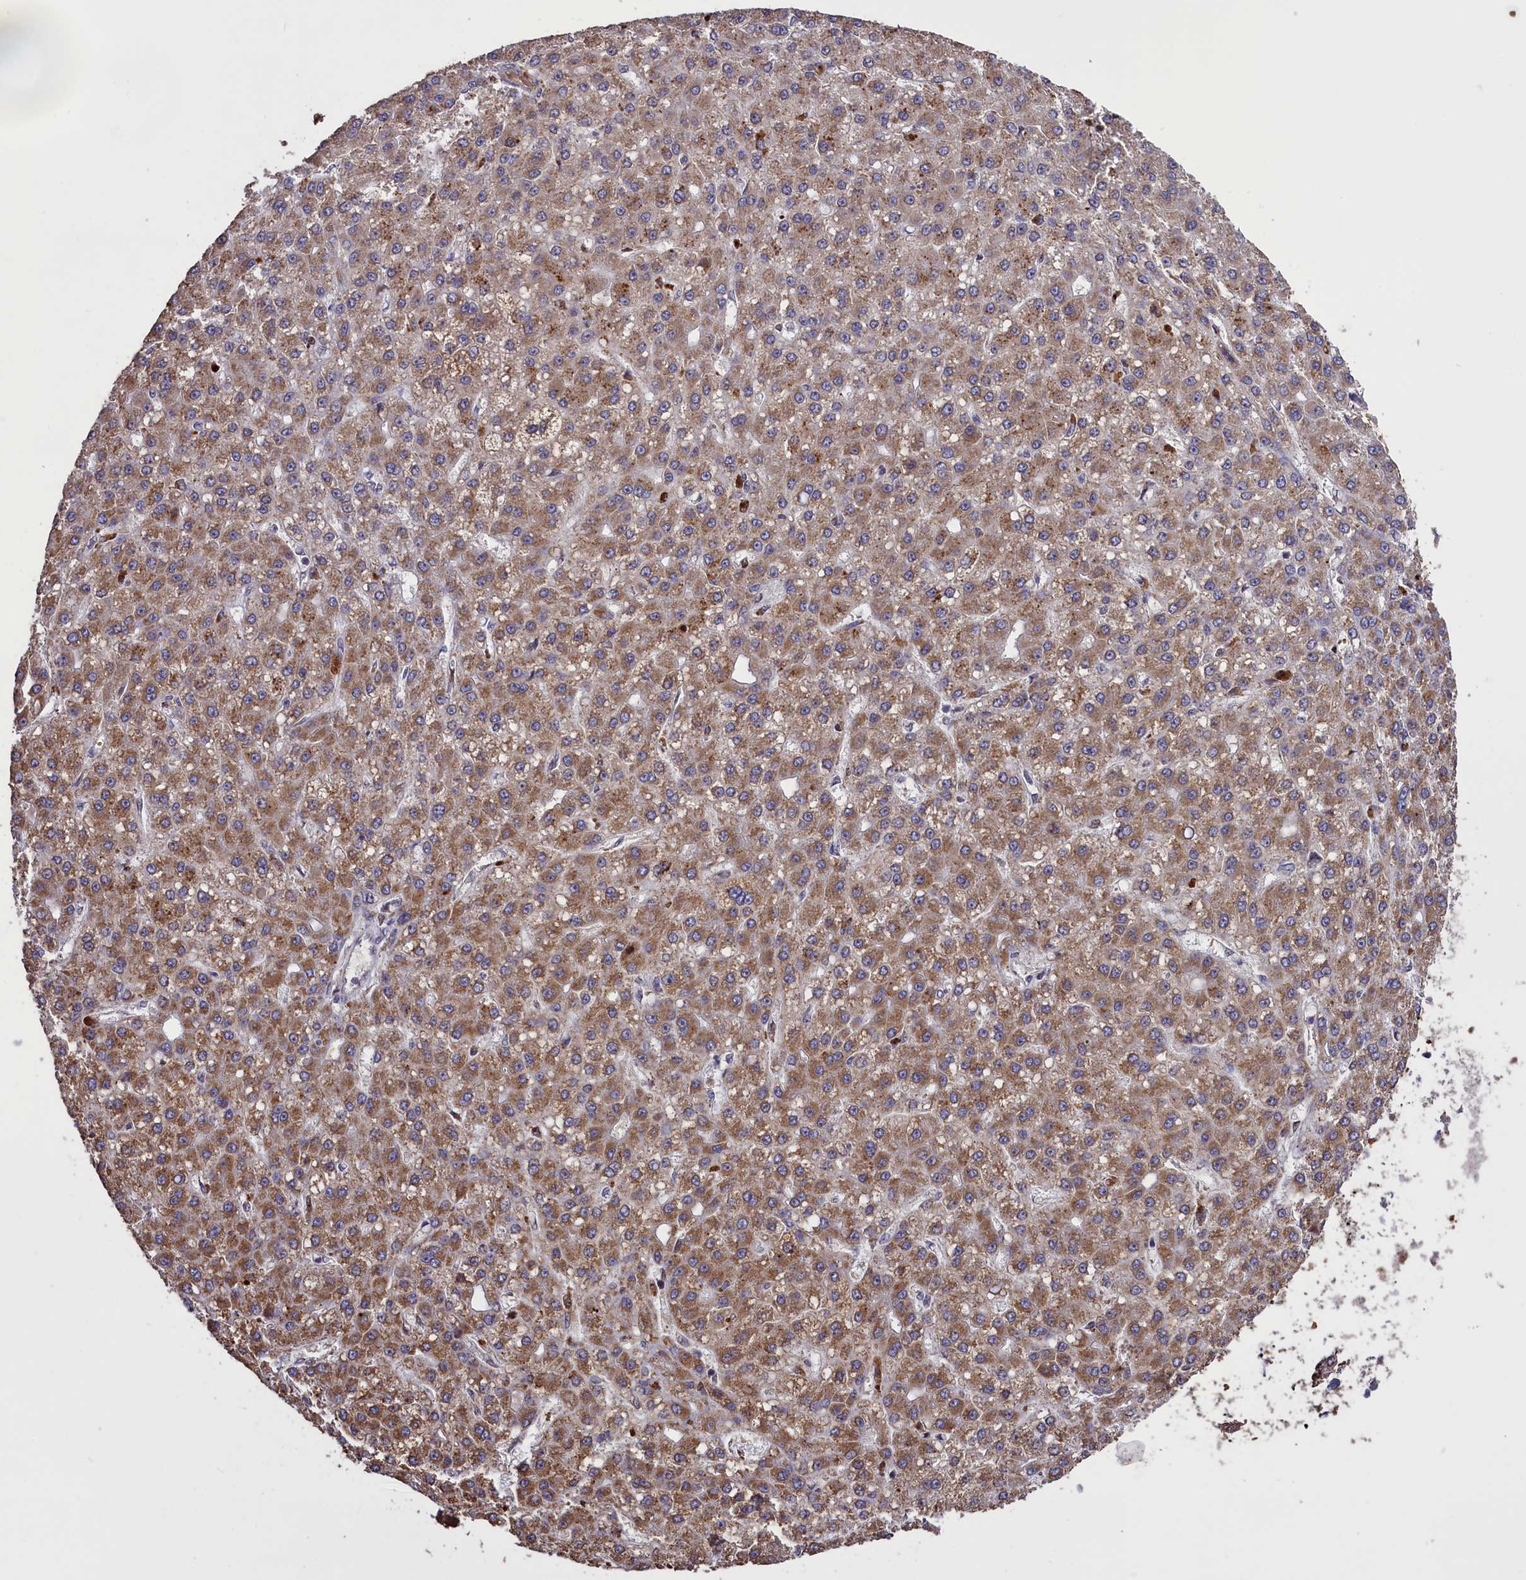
{"staining": {"intensity": "moderate", "quantity": ">75%", "location": "cytoplasmic/membranous"}, "tissue": "liver cancer", "cell_type": "Tumor cells", "image_type": "cancer", "snomed": [{"axis": "morphology", "description": "Carcinoma, Hepatocellular, NOS"}, {"axis": "topography", "description": "Liver"}], "caption": "This image shows liver hepatocellular carcinoma stained with immunohistochemistry to label a protein in brown. The cytoplasmic/membranous of tumor cells show moderate positivity for the protein. Nuclei are counter-stained blue.", "gene": "CLRN2", "patient": {"sex": "male", "age": 67}}